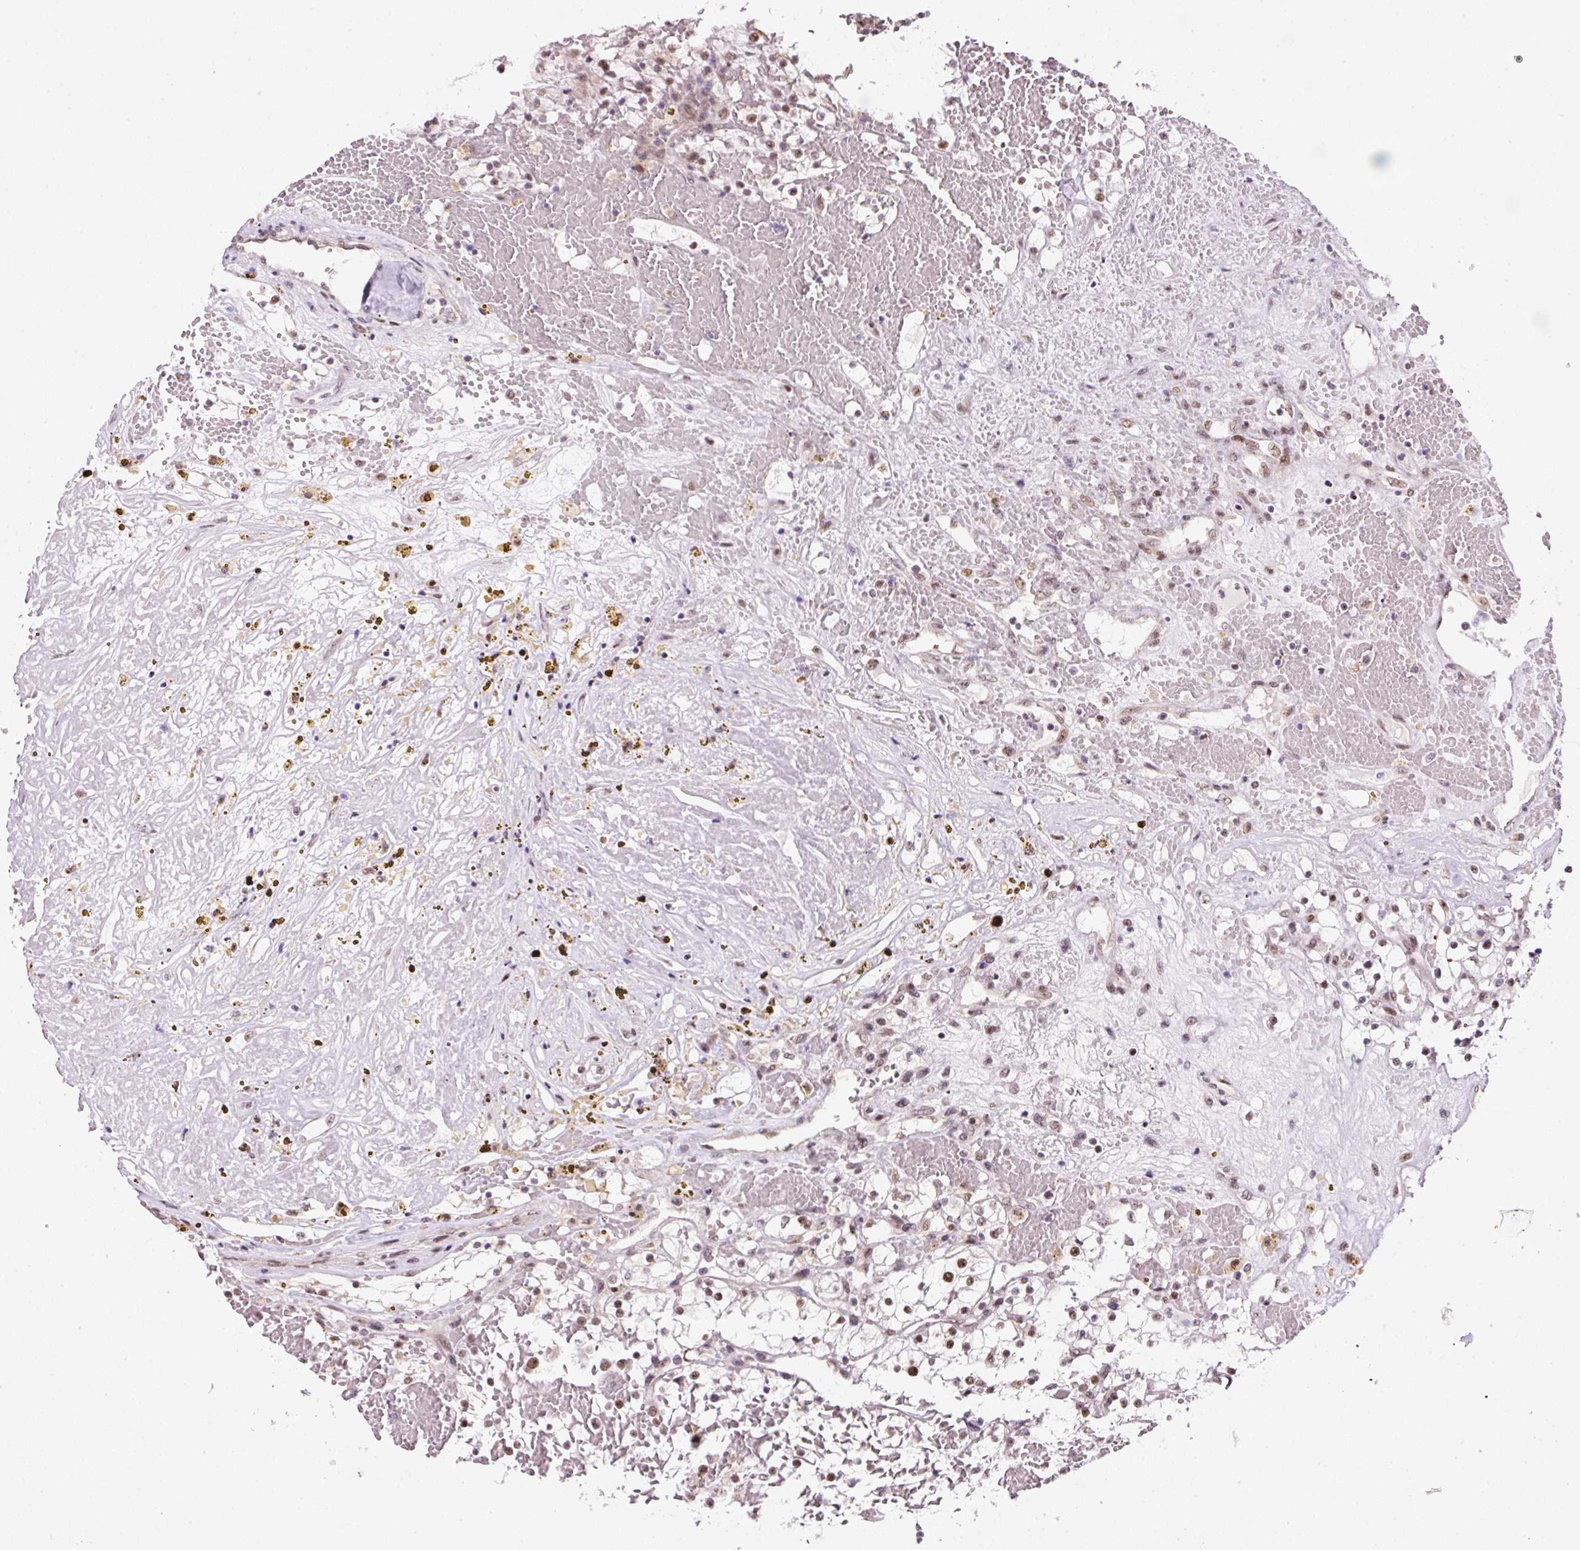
{"staining": {"intensity": "moderate", "quantity": ">75%", "location": "nuclear"}, "tissue": "renal cancer", "cell_type": "Tumor cells", "image_type": "cancer", "snomed": [{"axis": "morphology", "description": "Normal tissue, NOS"}, {"axis": "morphology", "description": "Adenocarcinoma, NOS"}, {"axis": "topography", "description": "Kidney"}], "caption": "Adenocarcinoma (renal) stained for a protein displays moderate nuclear positivity in tumor cells. The staining was performed using DAB (3,3'-diaminobenzidine), with brown indicating positive protein expression. Nuclei are stained blue with hematoxylin.", "gene": "TAF1A", "patient": {"sex": "male", "age": 68}}